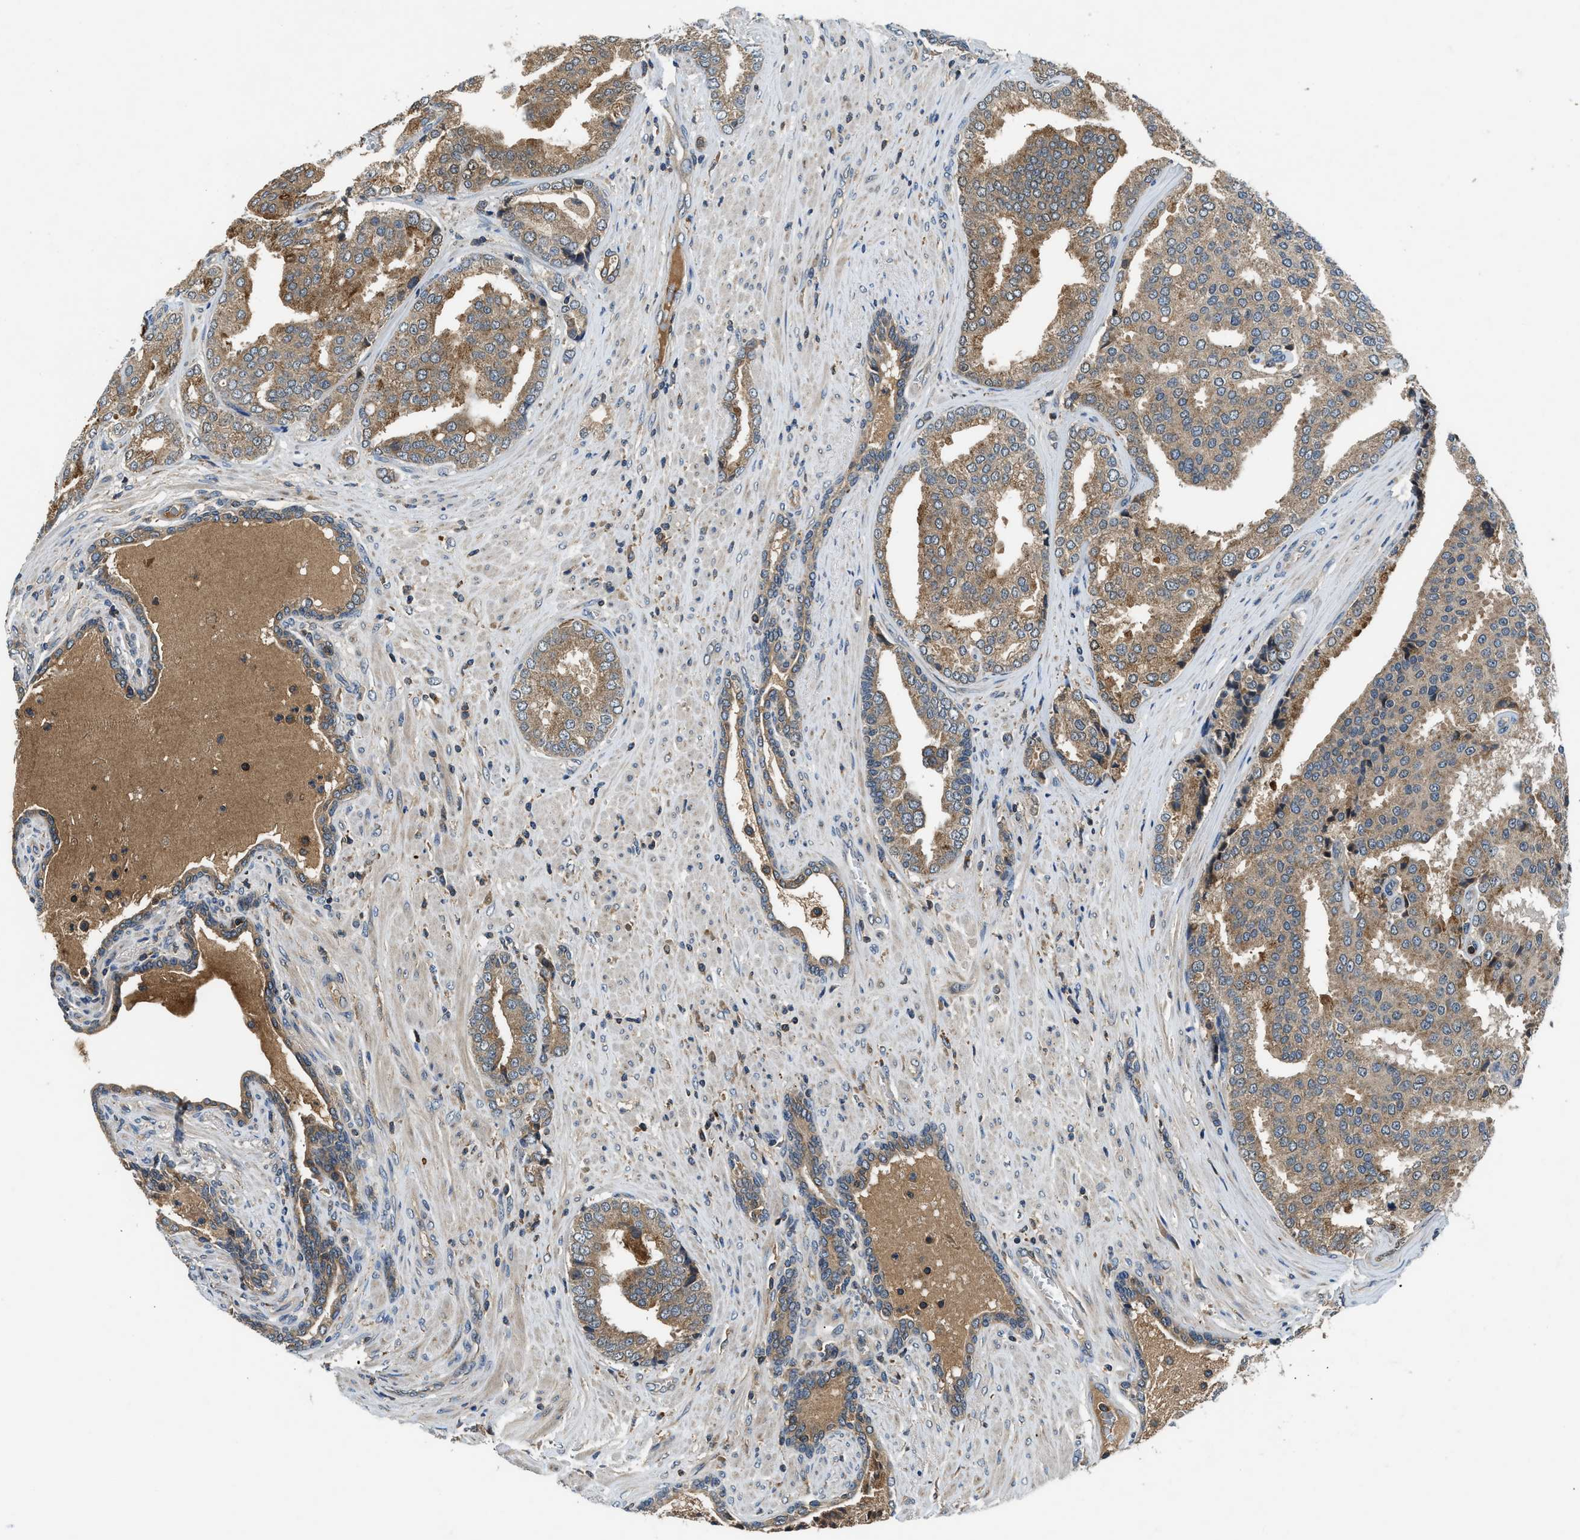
{"staining": {"intensity": "moderate", "quantity": ">75%", "location": "cytoplasmic/membranous"}, "tissue": "prostate cancer", "cell_type": "Tumor cells", "image_type": "cancer", "snomed": [{"axis": "morphology", "description": "Adenocarcinoma, High grade"}, {"axis": "topography", "description": "Prostate"}], "caption": "A histopathology image of prostate cancer (high-grade adenocarcinoma) stained for a protein displays moderate cytoplasmic/membranous brown staining in tumor cells.", "gene": "PAFAH2", "patient": {"sex": "male", "age": 50}}